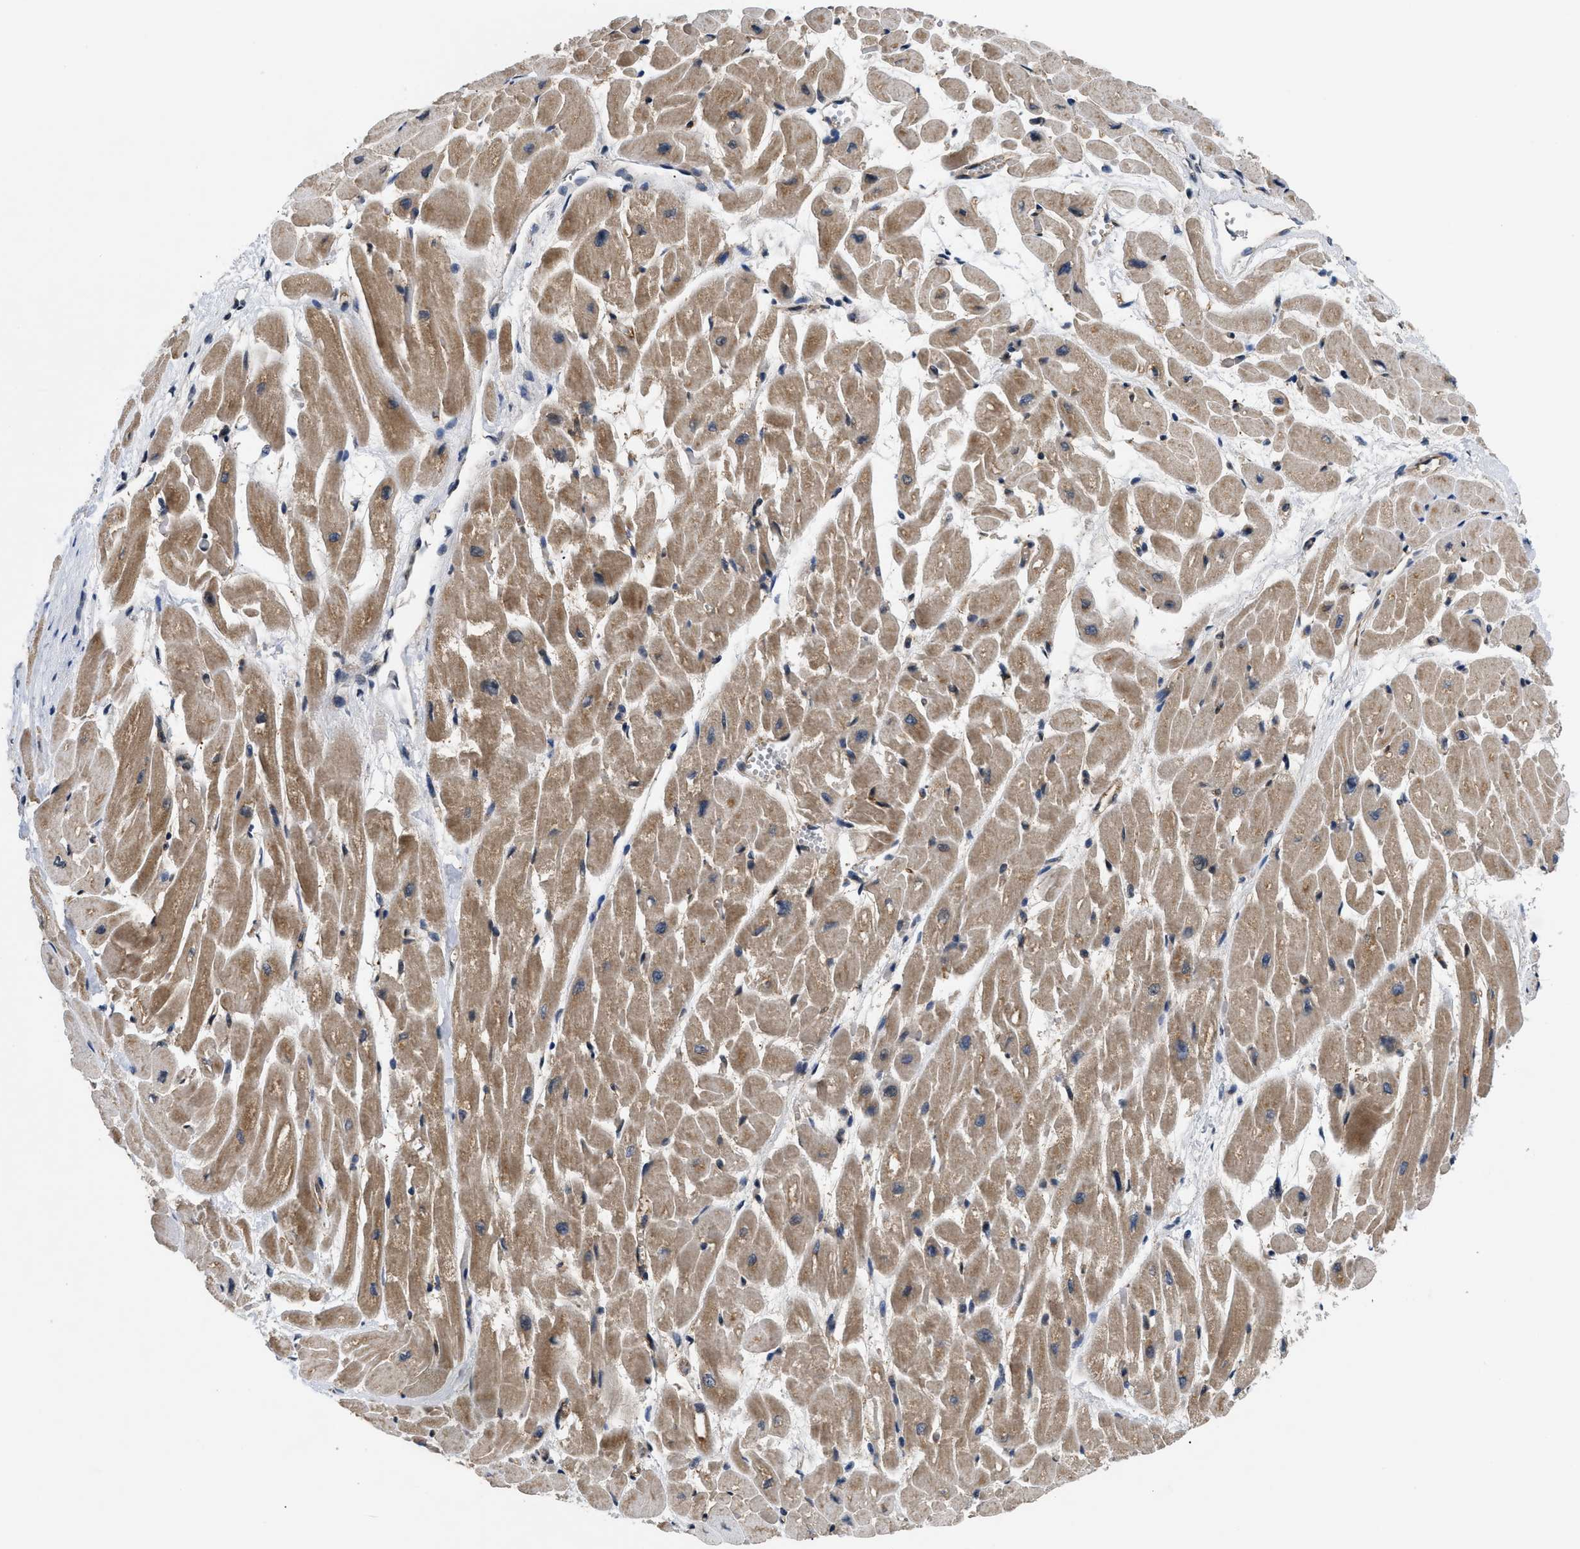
{"staining": {"intensity": "moderate", "quantity": ">75%", "location": "cytoplasmic/membranous"}, "tissue": "heart muscle", "cell_type": "Cardiomyocytes", "image_type": "normal", "snomed": [{"axis": "morphology", "description": "Normal tissue, NOS"}, {"axis": "topography", "description": "Heart"}], "caption": "Brown immunohistochemical staining in unremarkable human heart muscle reveals moderate cytoplasmic/membranous expression in about >75% of cardiomyocytes. The protein is shown in brown color, while the nuclei are stained blue.", "gene": "HMGCR", "patient": {"sex": "male", "age": 45}}